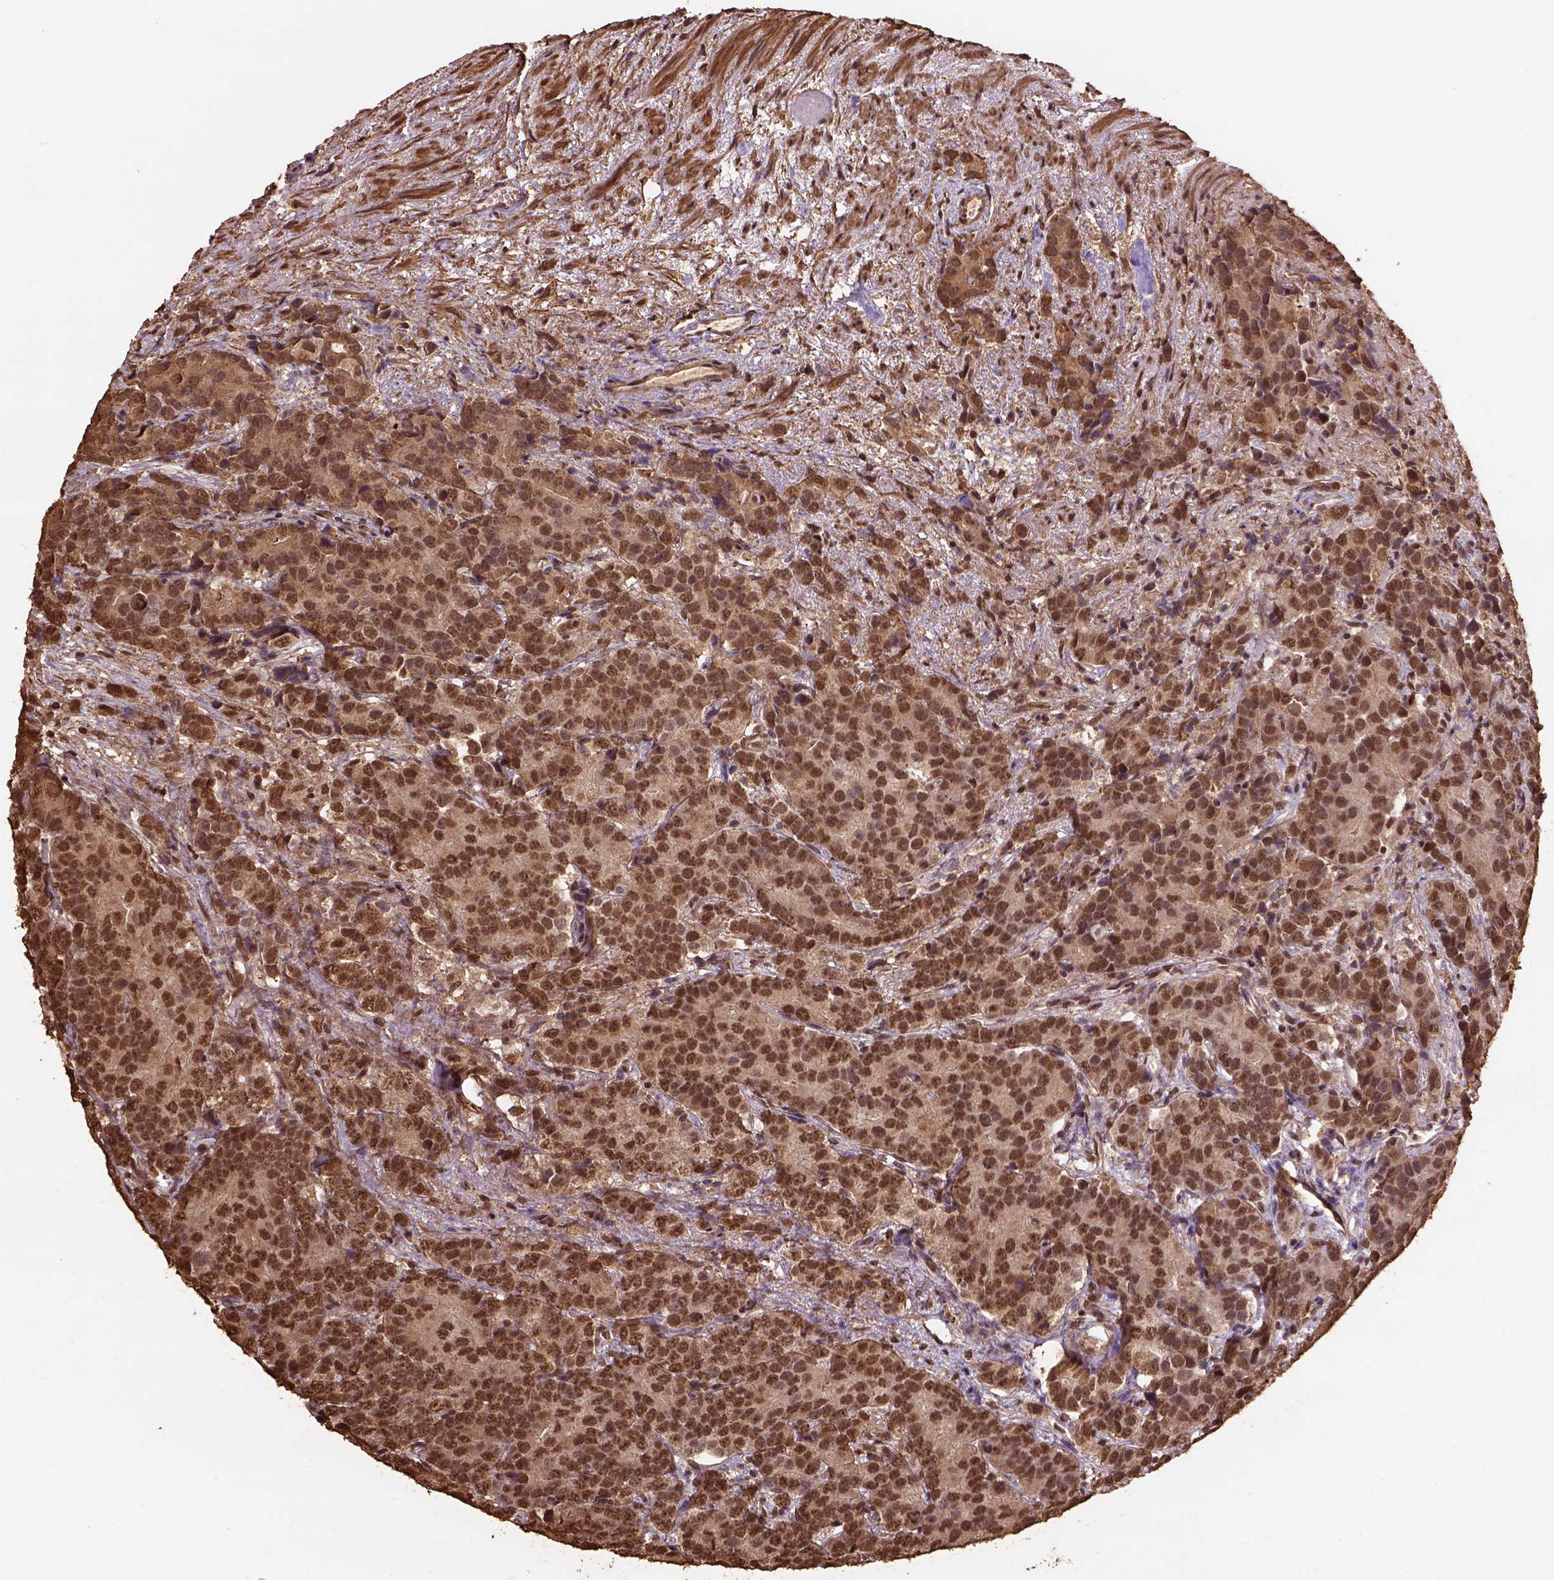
{"staining": {"intensity": "strong", "quantity": ">75%", "location": "nuclear"}, "tissue": "prostate cancer", "cell_type": "Tumor cells", "image_type": "cancer", "snomed": [{"axis": "morphology", "description": "Adenocarcinoma, High grade"}, {"axis": "topography", "description": "Prostate"}], "caption": "Immunohistochemistry histopathology image of prostate cancer stained for a protein (brown), which reveals high levels of strong nuclear staining in approximately >75% of tumor cells.", "gene": "CSTF2T", "patient": {"sex": "male", "age": 90}}